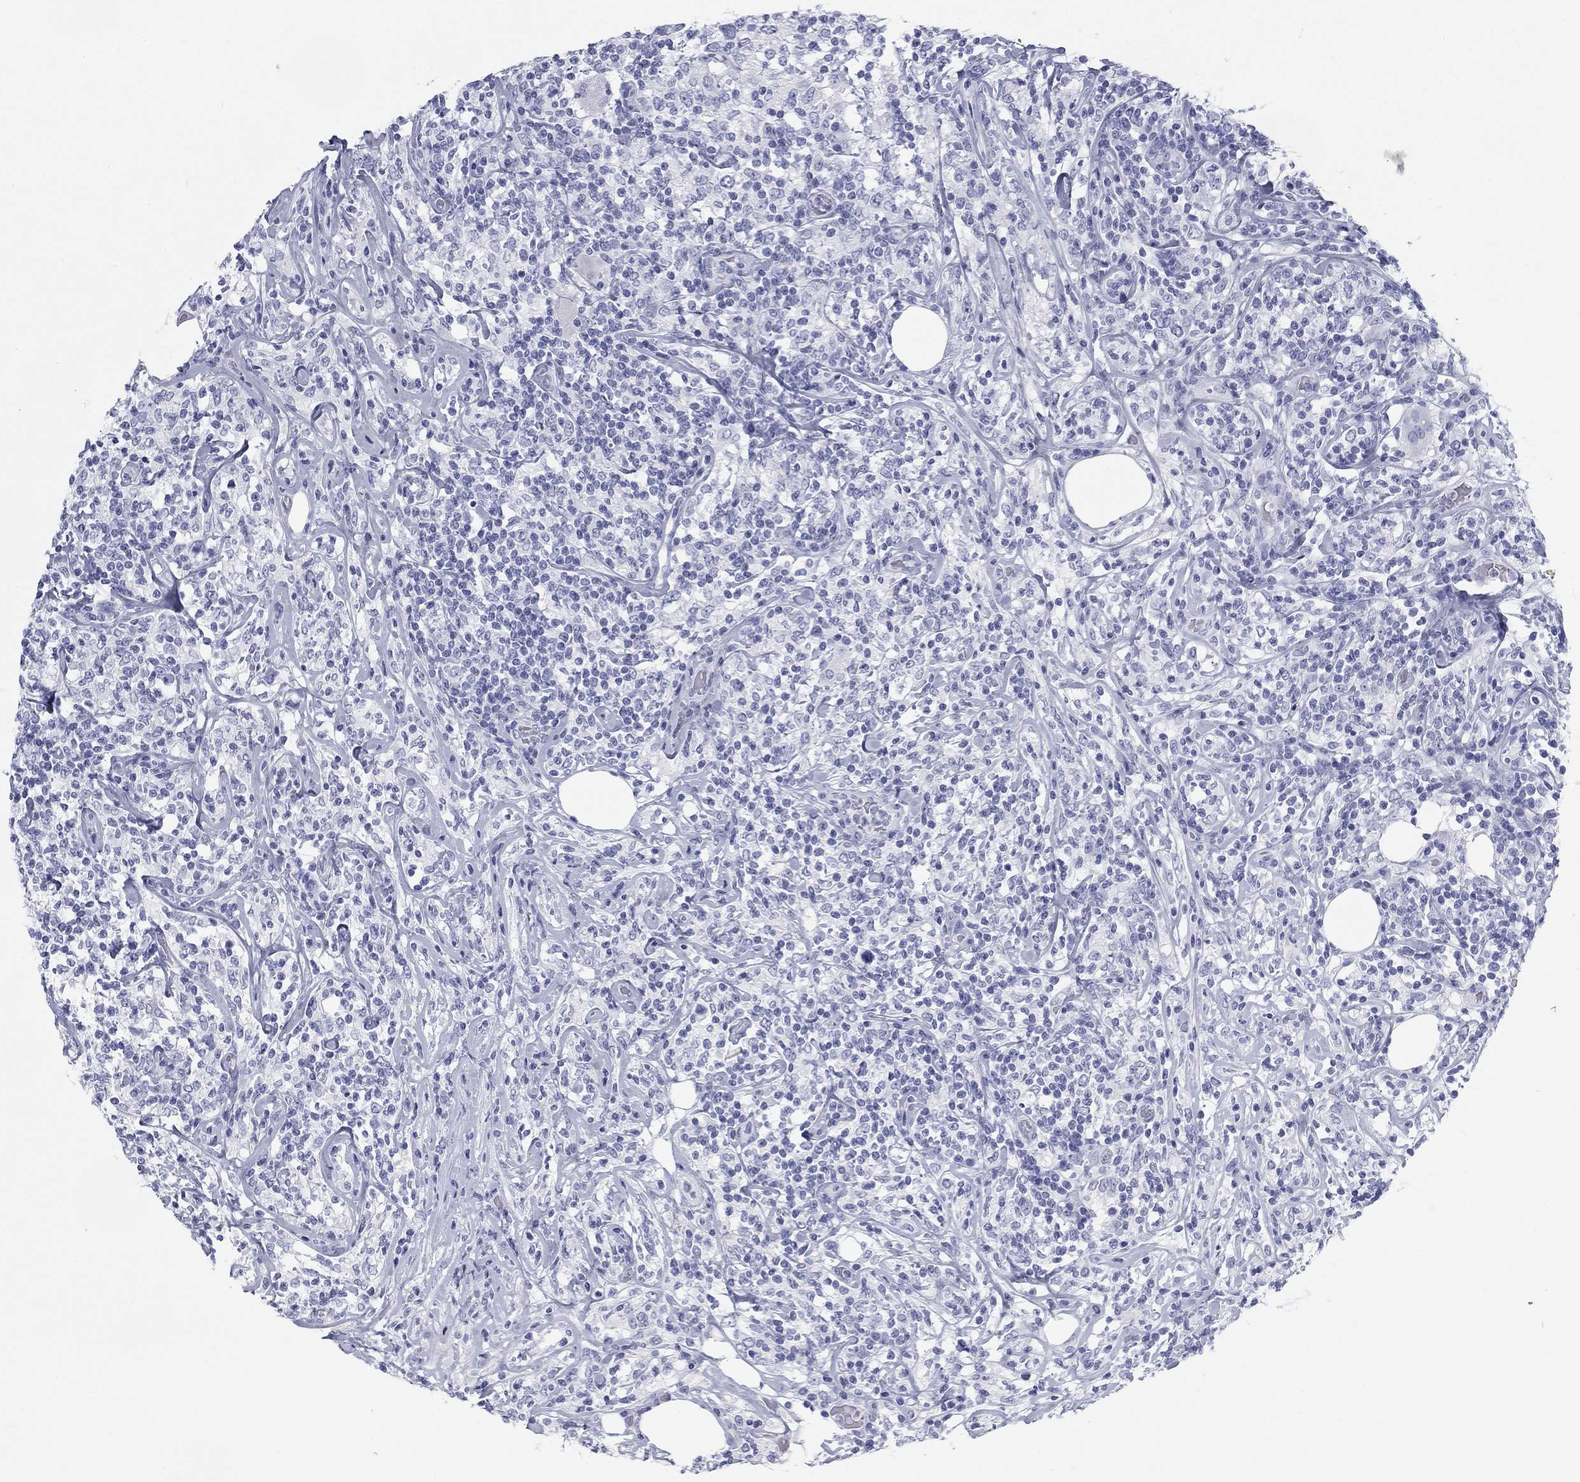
{"staining": {"intensity": "negative", "quantity": "none", "location": "none"}, "tissue": "lymphoma", "cell_type": "Tumor cells", "image_type": "cancer", "snomed": [{"axis": "morphology", "description": "Malignant lymphoma, non-Hodgkin's type, High grade"}, {"axis": "topography", "description": "Lymph node"}], "caption": "Tumor cells are negative for protein expression in human high-grade malignant lymphoma, non-Hodgkin's type.", "gene": "CALB1", "patient": {"sex": "female", "age": 84}}